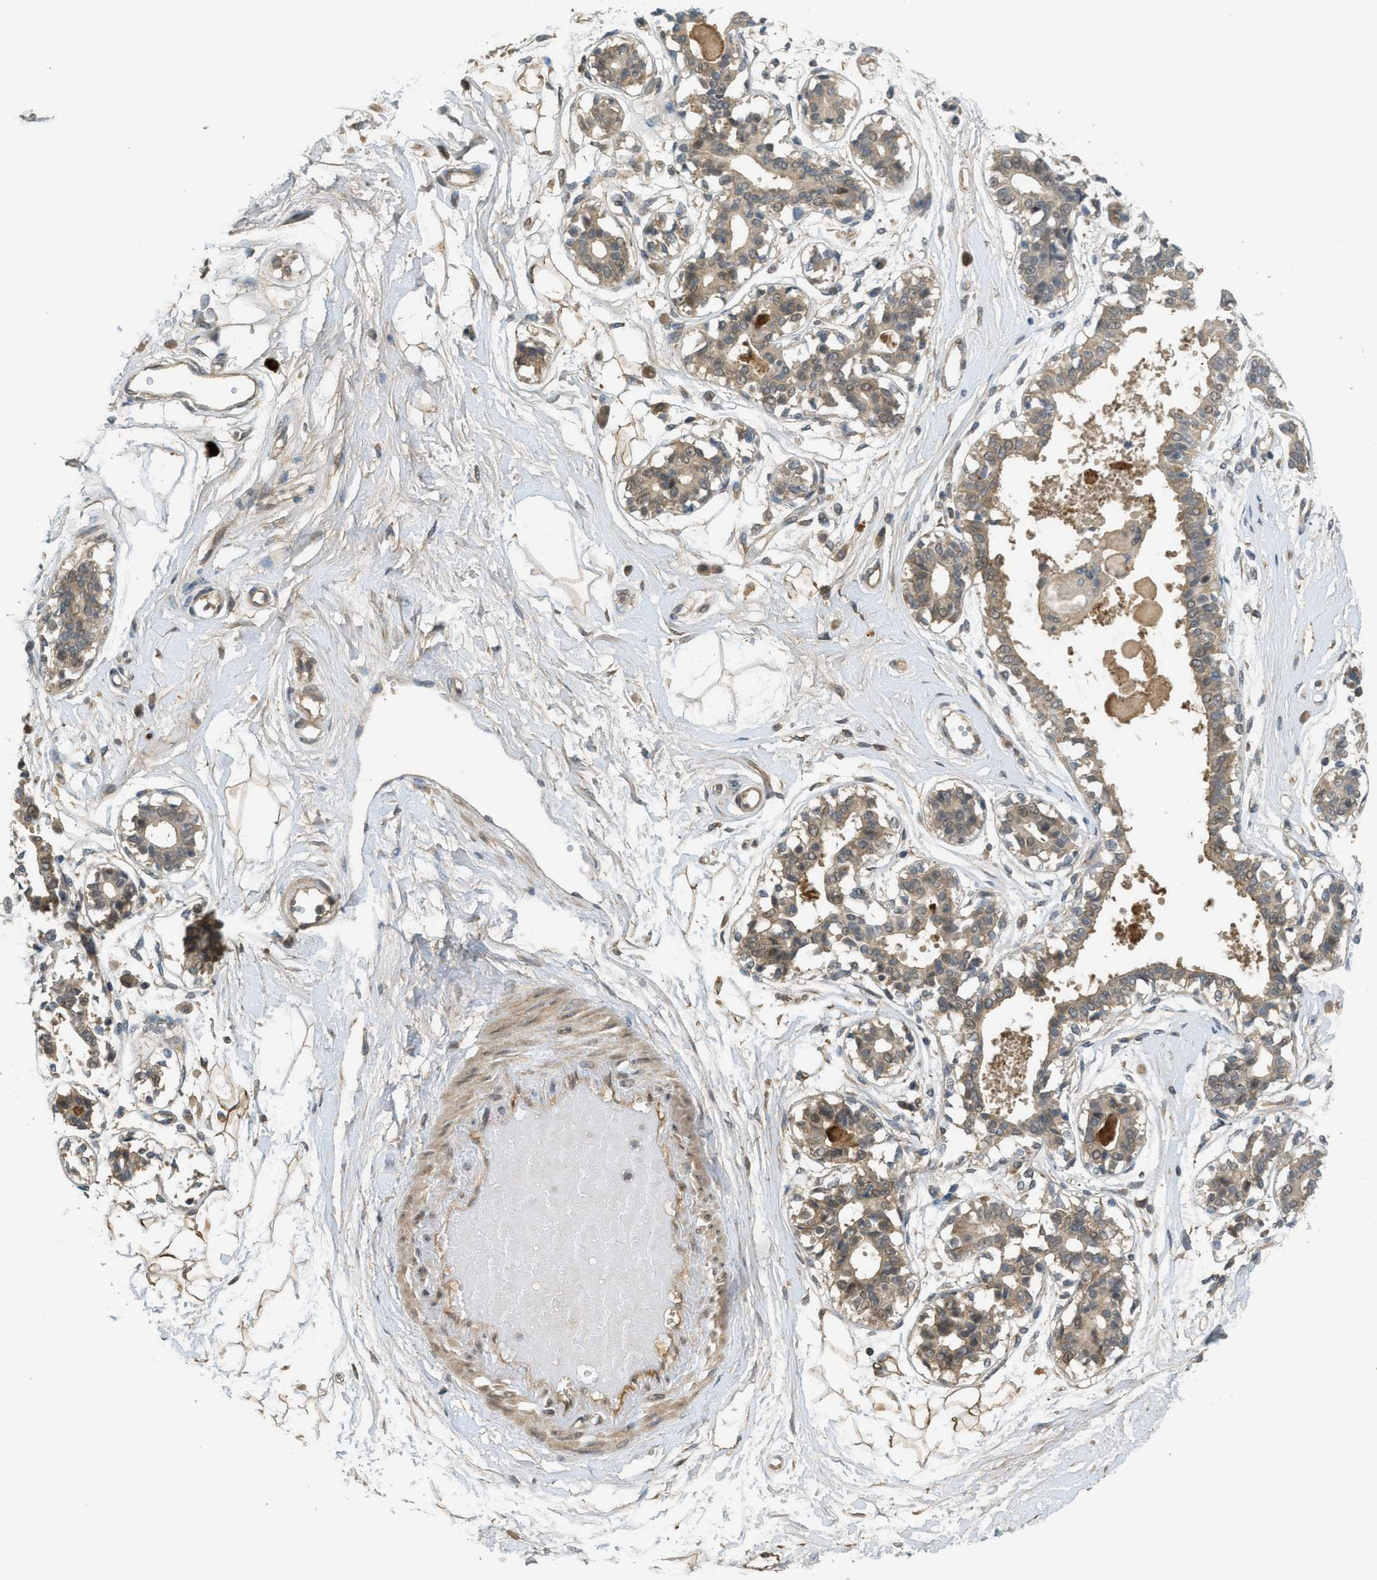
{"staining": {"intensity": "weak", "quantity": ">75%", "location": "cytoplasmic/membranous"}, "tissue": "breast", "cell_type": "Adipocytes", "image_type": "normal", "snomed": [{"axis": "morphology", "description": "Normal tissue, NOS"}, {"axis": "topography", "description": "Breast"}], "caption": "Immunohistochemical staining of benign human breast demonstrates low levels of weak cytoplasmic/membranous positivity in about >75% of adipocytes.", "gene": "IGF2BP2", "patient": {"sex": "female", "age": 45}}